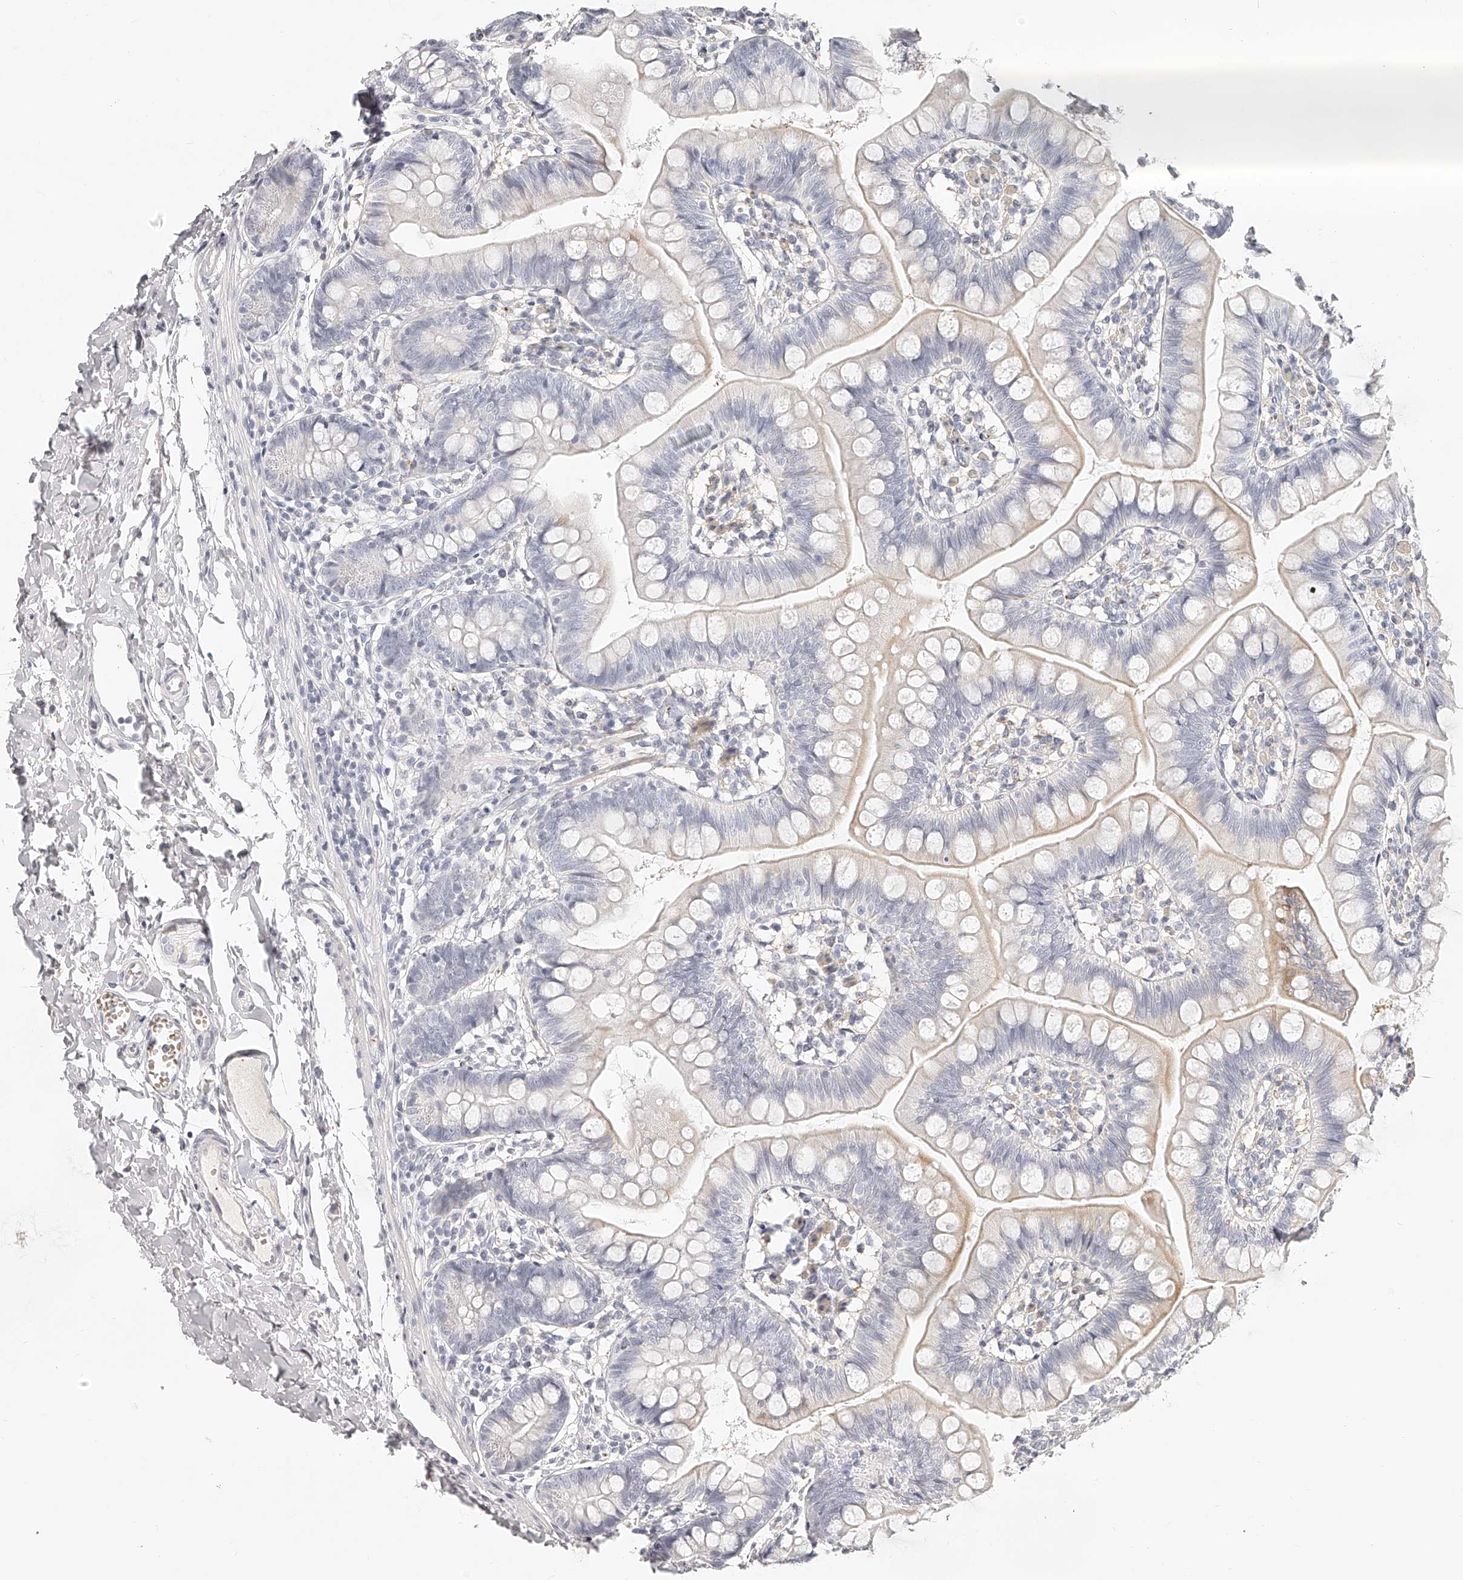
{"staining": {"intensity": "weak", "quantity": "<25%", "location": "cytoplasmic/membranous"}, "tissue": "small intestine", "cell_type": "Glandular cells", "image_type": "normal", "snomed": [{"axis": "morphology", "description": "Normal tissue, NOS"}, {"axis": "topography", "description": "Small intestine"}], "caption": "Protein analysis of benign small intestine demonstrates no significant positivity in glandular cells. The staining is performed using DAB (3,3'-diaminobenzidine) brown chromogen with nuclei counter-stained in using hematoxylin.", "gene": "ITGB3", "patient": {"sex": "male", "age": 7}}